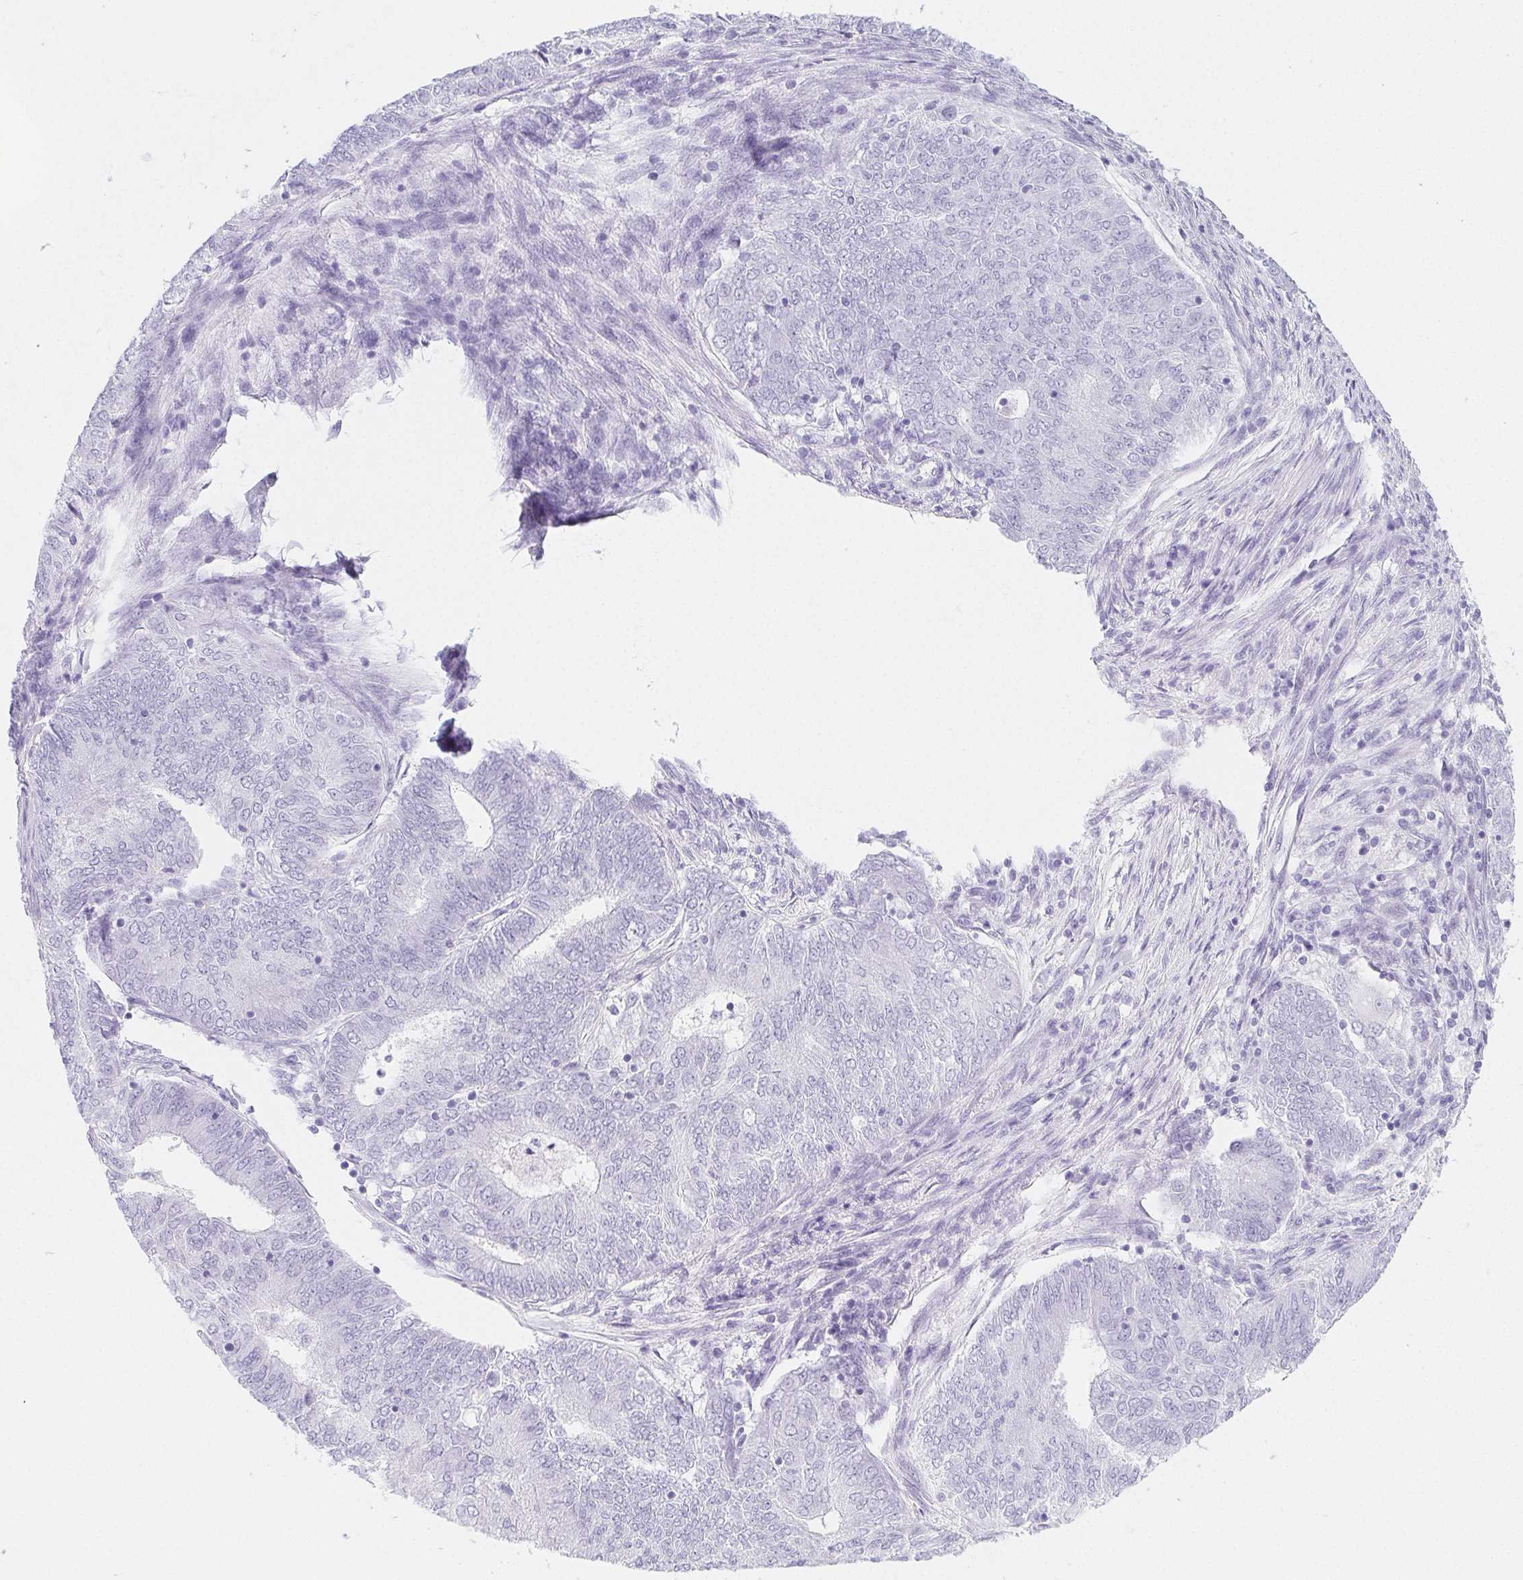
{"staining": {"intensity": "negative", "quantity": "none", "location": "none"}, "tissue": "endometrial cancer", "cell_type": "Tumor cells", "image_type": "cancer", "snomed": [{"axis": "morphology", "description": "Adenocarcinoma, NOS"}, {"axis": "topography", "description": "Endometrium"}], "caption": "This is a image of immunohistochemistry staining of endometrial cancer (adenocarcinoma), which shows no positivity in tumor cells. (DAB (3,3'-diaminobenzidine) immunohistochemistry, high magnification).", "gene": "ZBBX", "patient": {"sex": "female", "age": 62}}